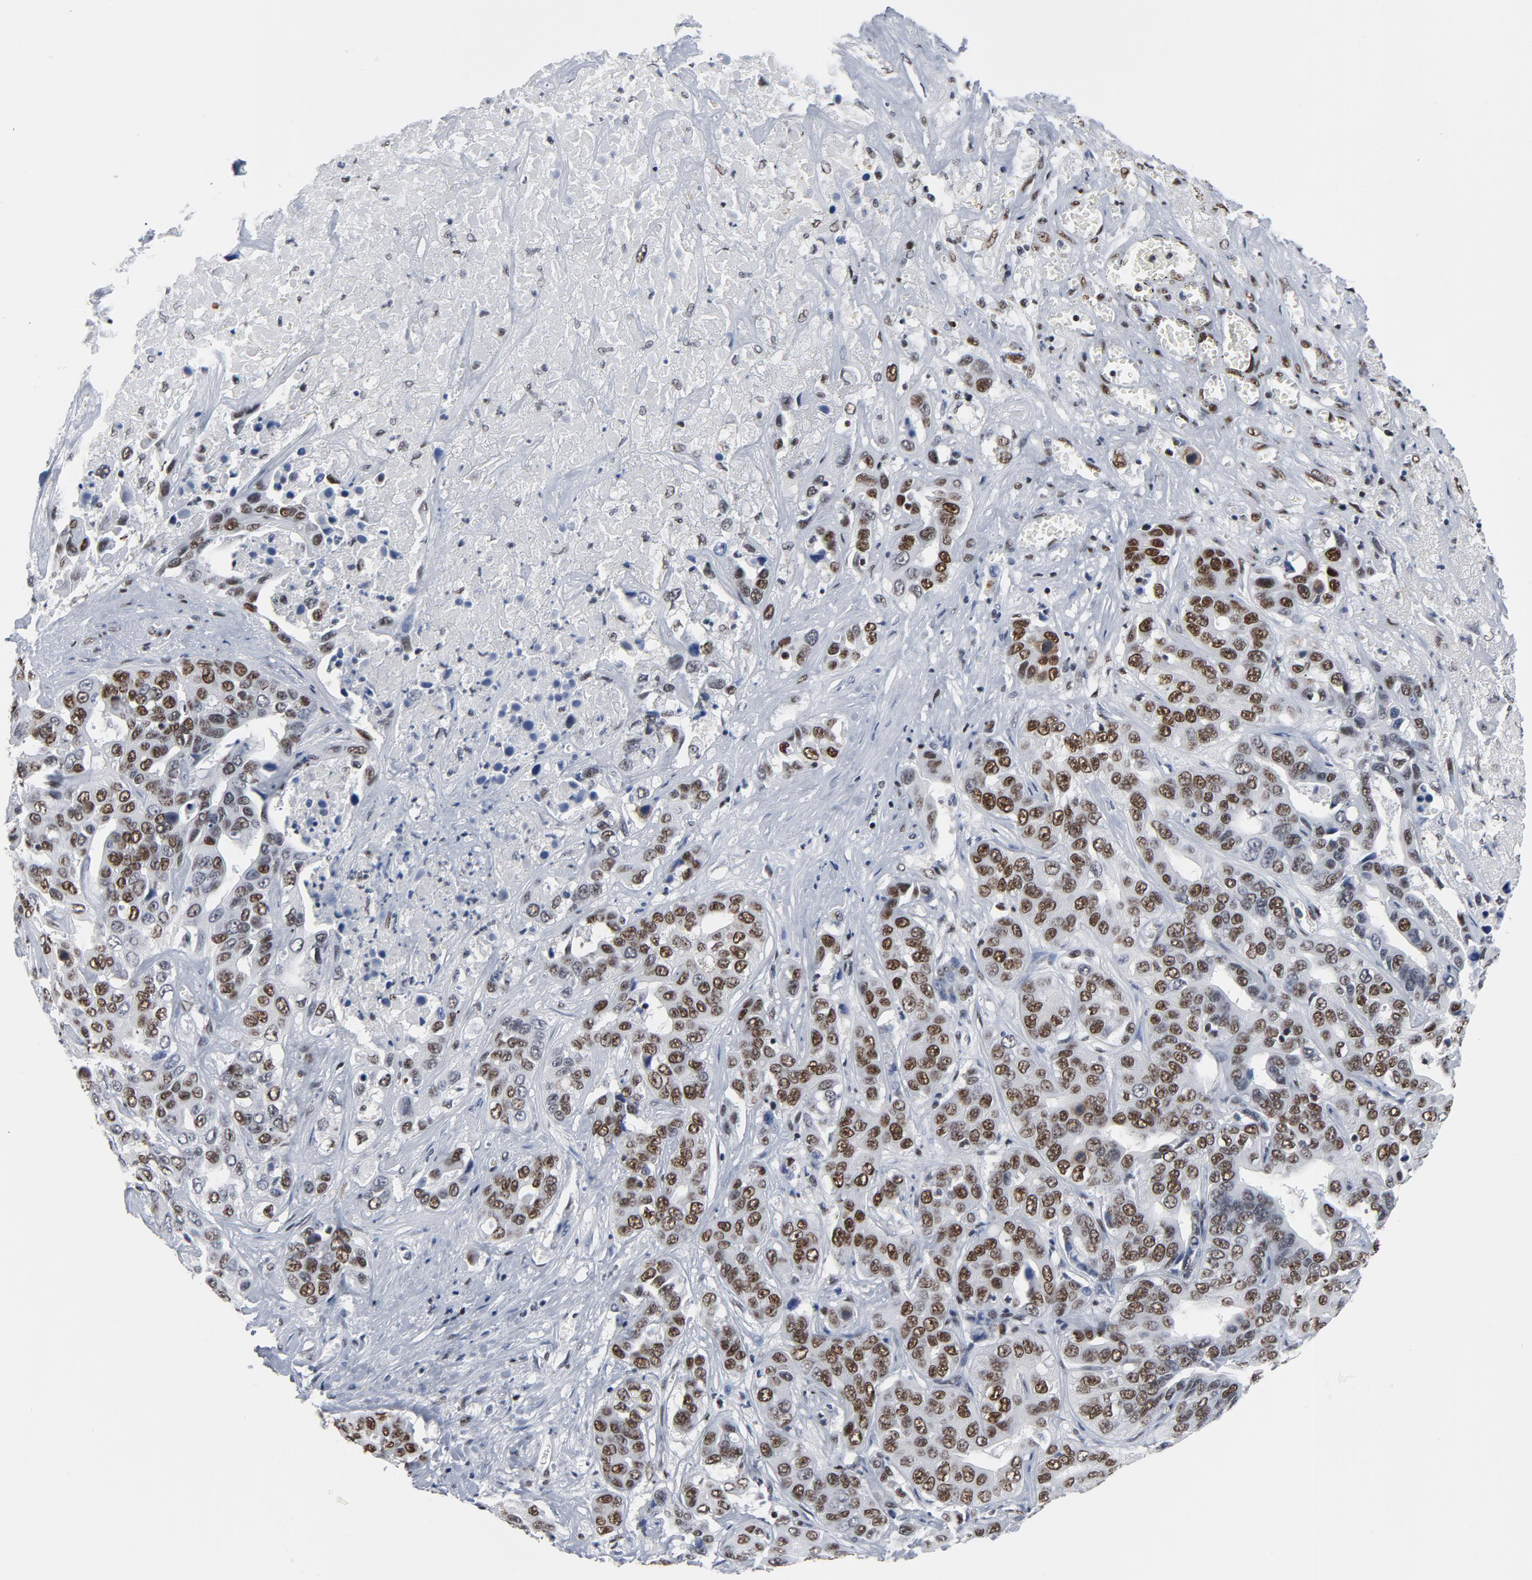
{"staining": {"intensity": "moderate", "quantity": "25%-75%", "location": "cytoplasmic/membranous,nuclear"}, "tissue": "liver cancer", "cell_type": "Tumor cells", "image_type": "cancer", "snomed": [{"axis": "morphology", "description": "Cholangiocarcinoma"}, {"axis": "topography", "description": "Liver"}], "caption": "Moderate cytoplasmic/membranous and nuclear staining is present in approximately 25%-75% of tumor cells in cholangiocarcinoma (liver).", "gene": "CSTF2", "patient": {"sex": "female", "age": 52}}